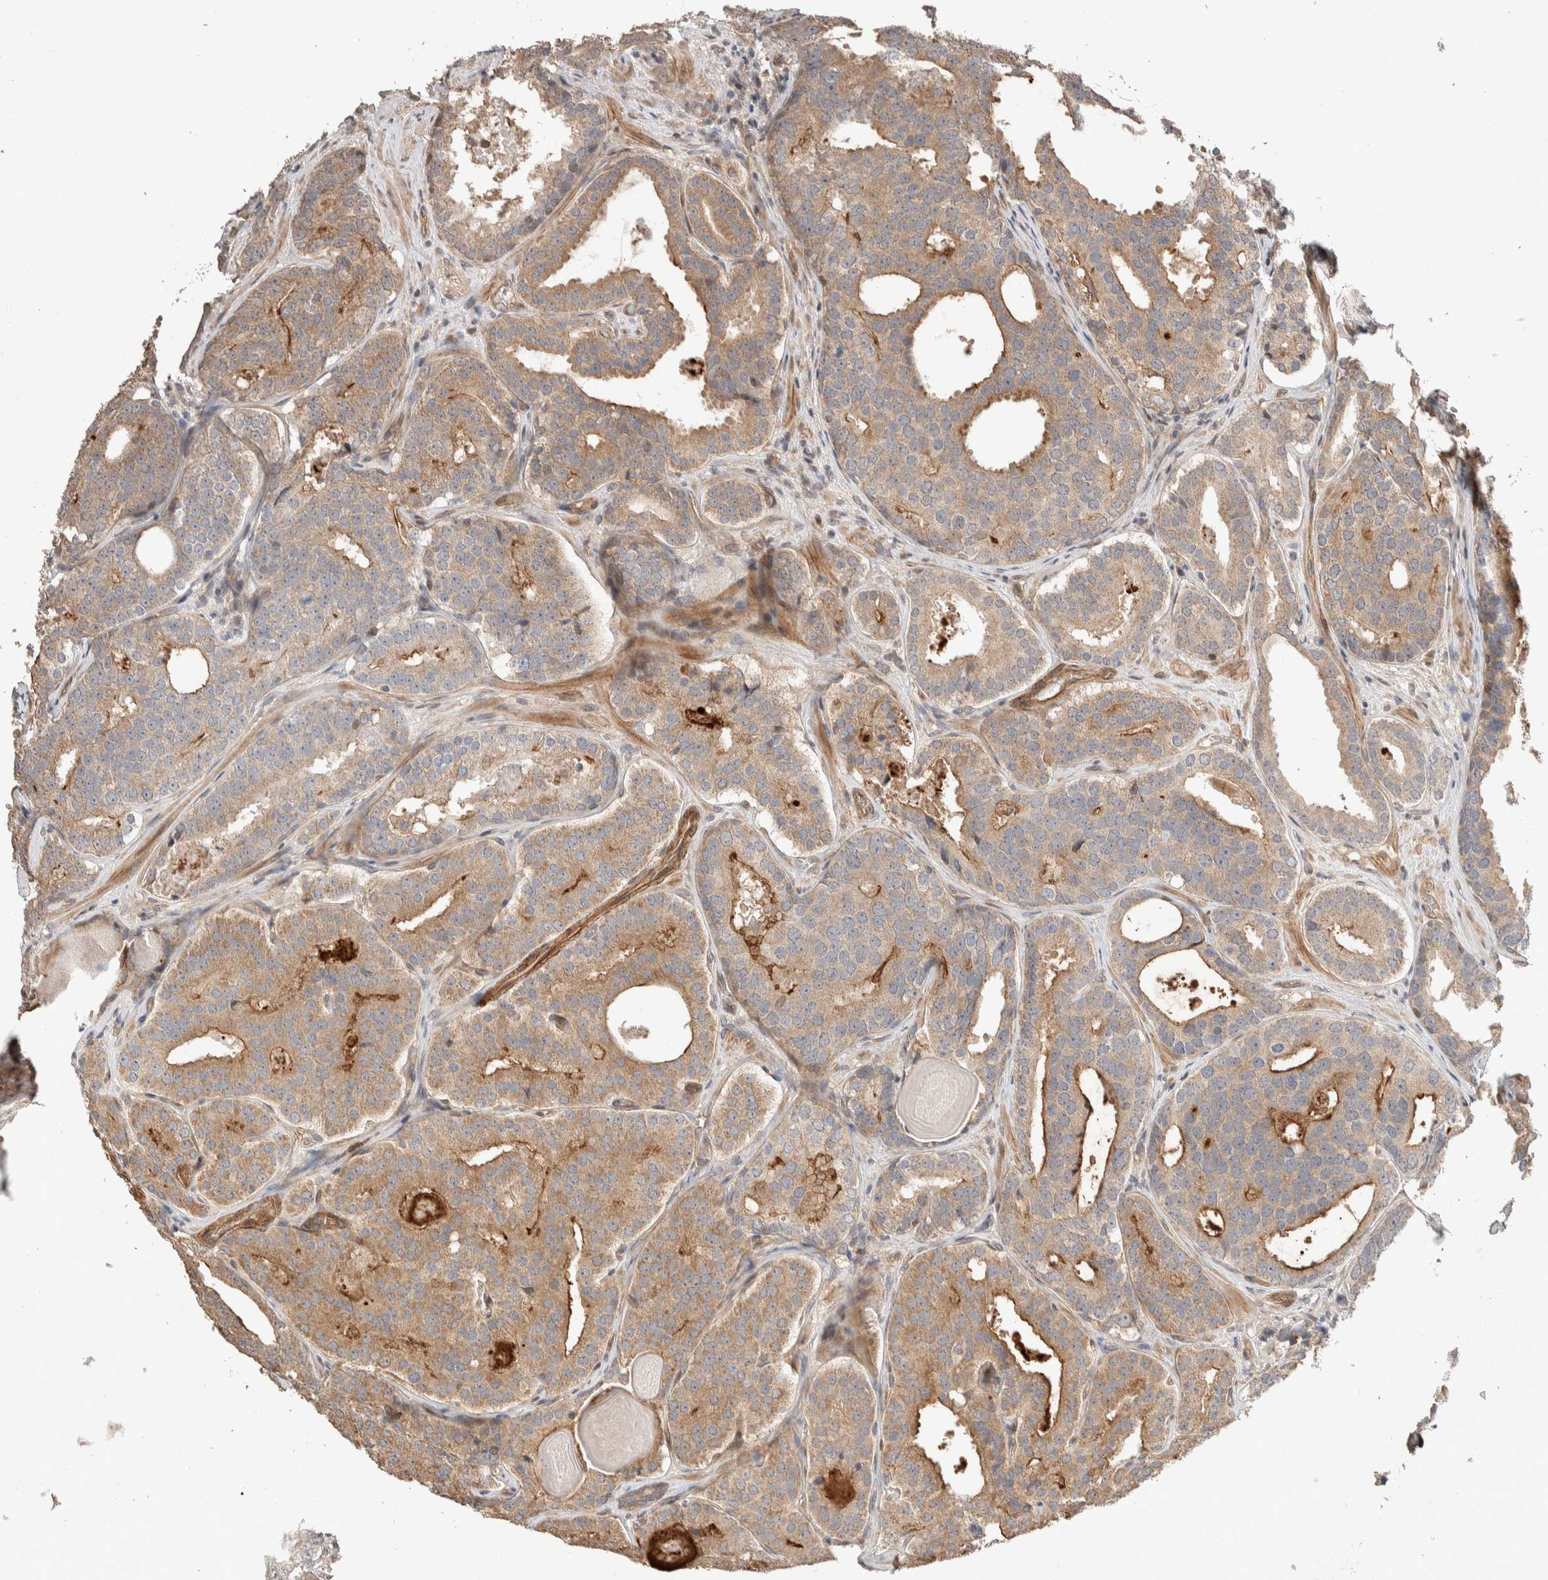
{"staining": {"intensity": "moderate", "quantity": ">75%", "location": "cytoplasmic/membranous"}, "tissue": "prostate cancer", "cell_type": "Tumor cells", "image_type": "cancer", "snomed": [{"axis": "morphology", "description": "Adenocarcinoma, High grade"}, {"axis": "topography", "description": "Prostate"}], "caption": "Brown immunohistochemical staining in human prostate cancer displays moderate cytoplasmic/membranous expression in approximately >75% of tumor cells.", "gene": "ERC1", "patient": {"sex": "male", "age": 60}}